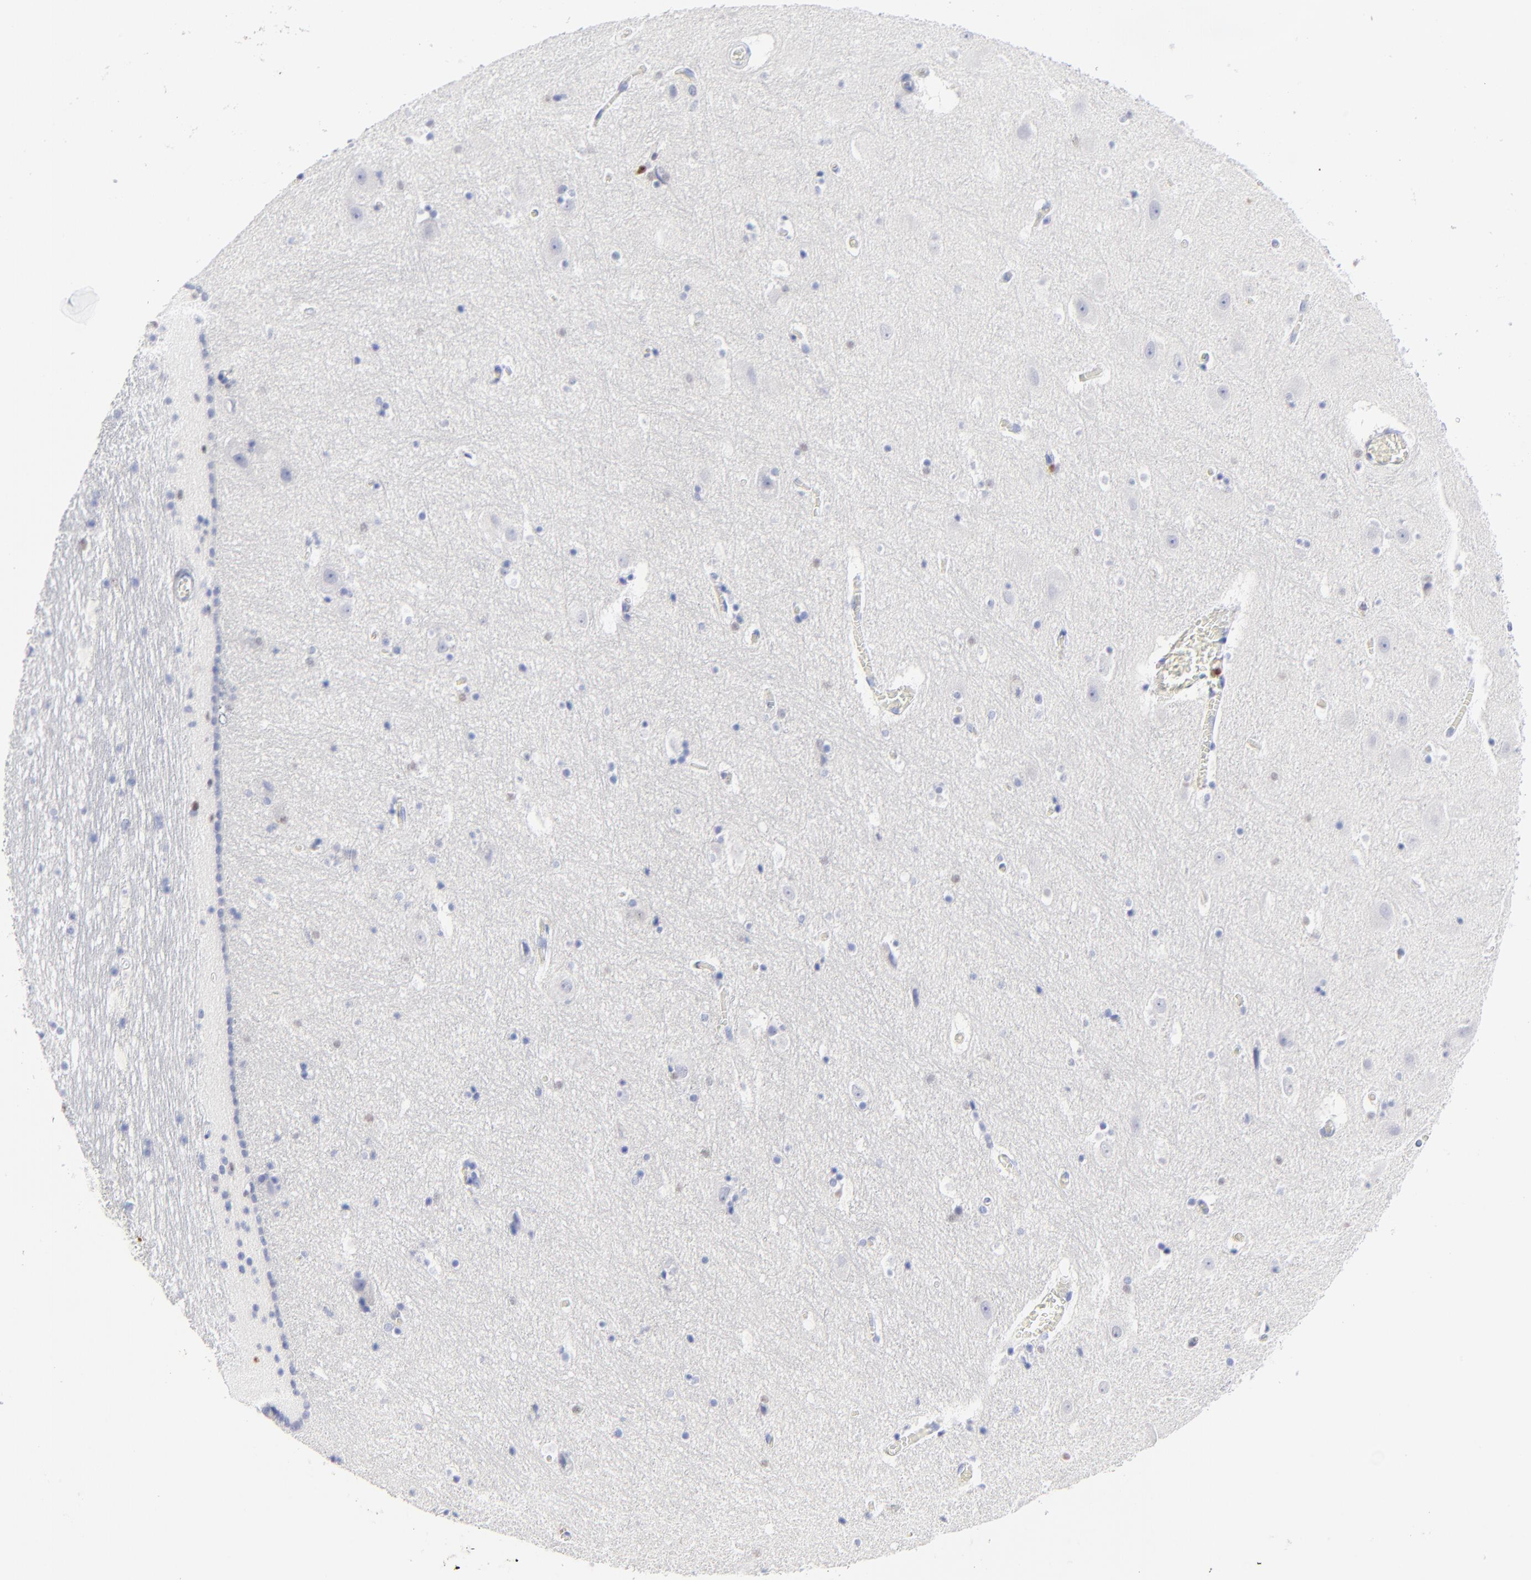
{"staining": {"intensity": "negative", "quantity": "none", "location": "none"}, "tissue": "hippocampus", "cell_type": "Glial cells", "image_type": "normal", "snomed": [{"axis": "morphology", "description": "Normal tissue, NOS"}, {"axis": "topography", "description": "Hippocampus"}], "caption": "Immunohistochemistry micrograph of benign human hippocampus stained for a protein (brown), which reveals no staining in glial cells. (DAB (3,3'-diaminobenzidine) immunohistochemistry (IHC) visualized using brightfield microscopy, high magnification).", "gene": "ZAP70", "patient": {"sex": "male", "age": 45}}